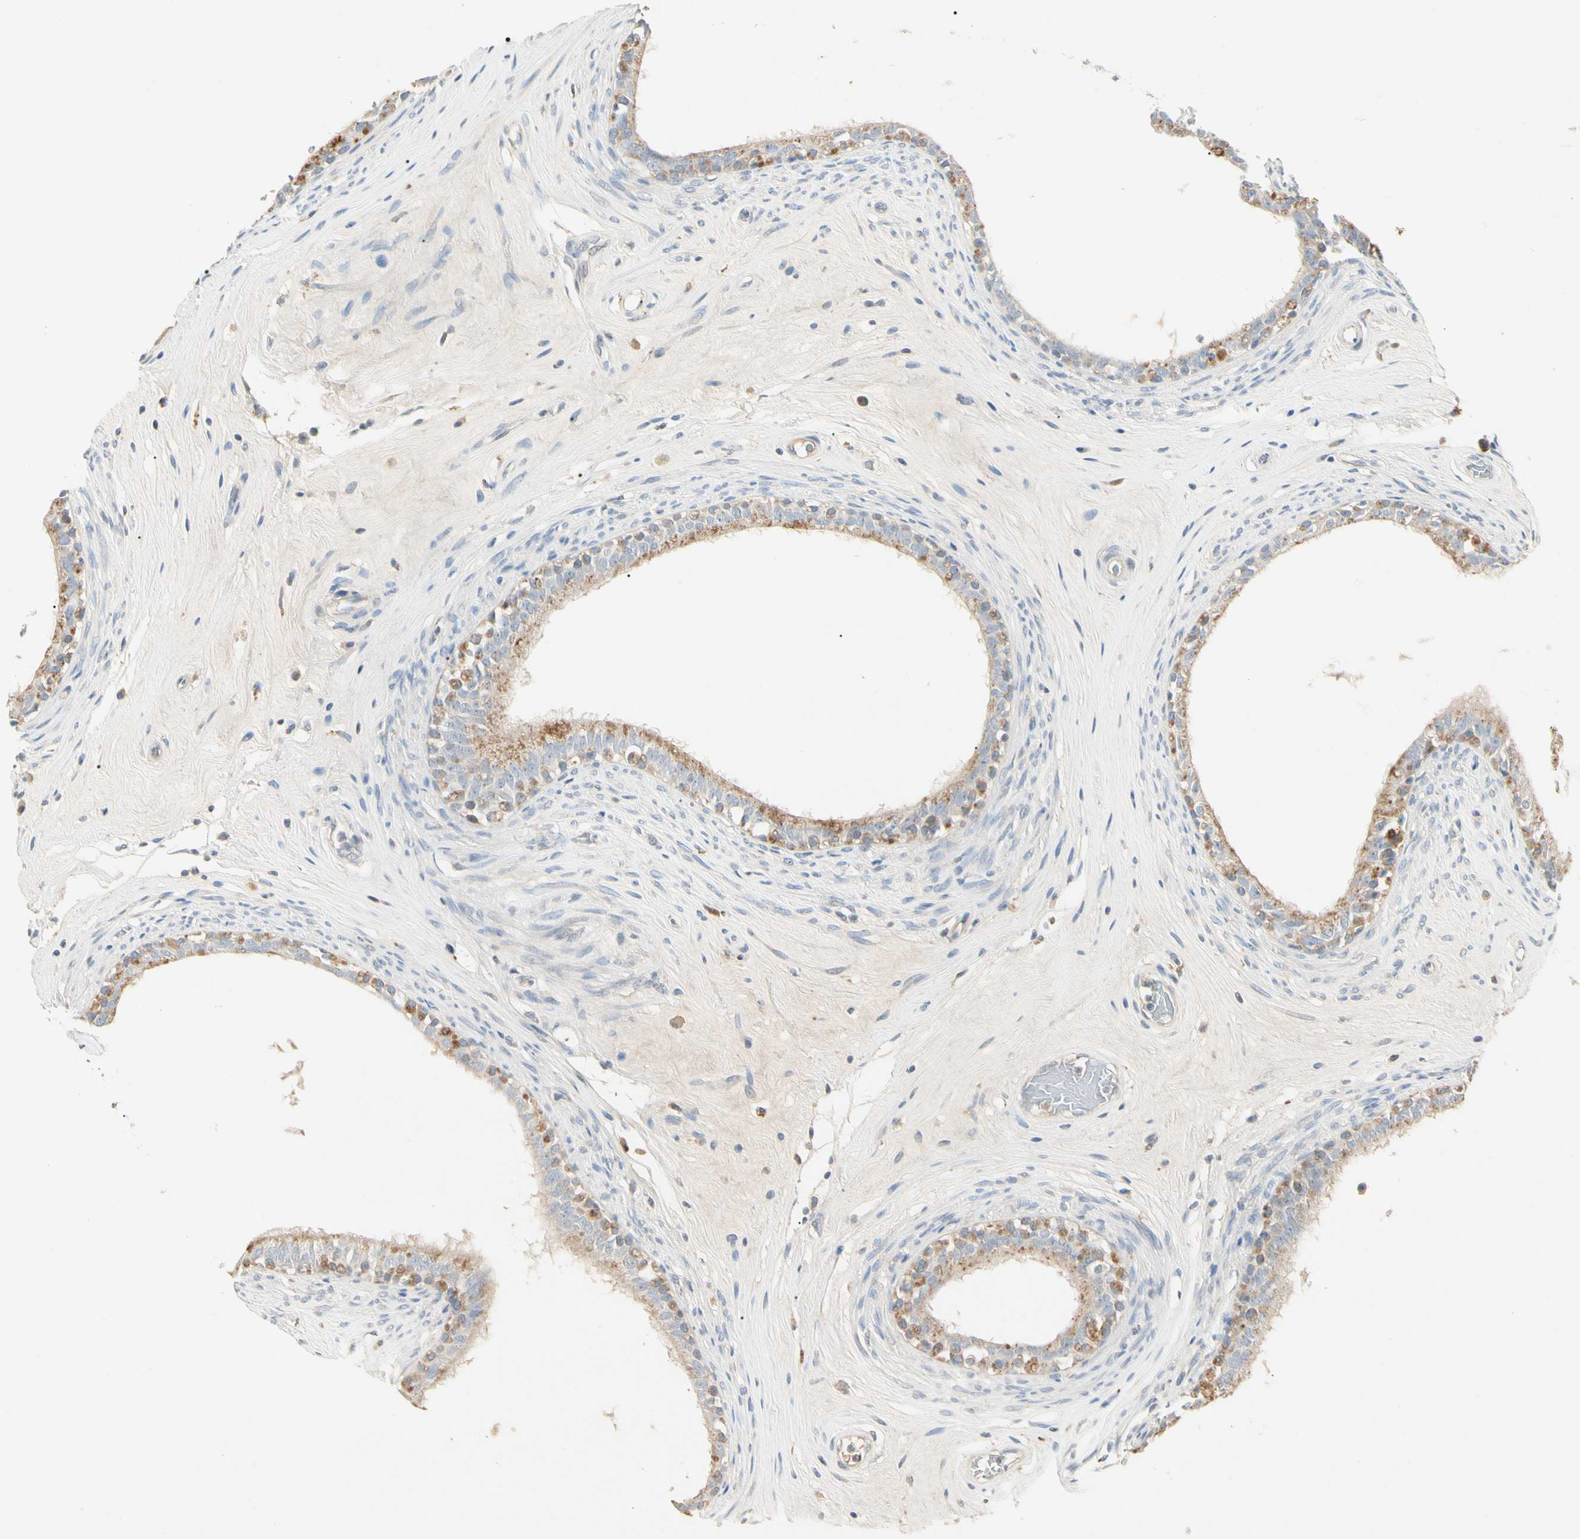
{"staining": {"intensity": "moderate", "quantity": "<25%", "location": "cytoplasmic/membranous"}, "tissue": "epididymis", "cell_type": "Glandular cells", "image_type": "normal", "snomed": [{"axis": "morphology", "description": "Normal tissue, NOS"}, {"axis": "morphology", "description": "Inflammation, NOS"}, {"axis": "topography", "description": "Epididymis"}], "caption": "Immunohistochemical staining of benign human epididymis reveals moderate cytoplasmic/membranous protein staining in about <25% of glandular cells.", "gene": "PRSS21", "patient": {"sex": "male", "age": 84}}